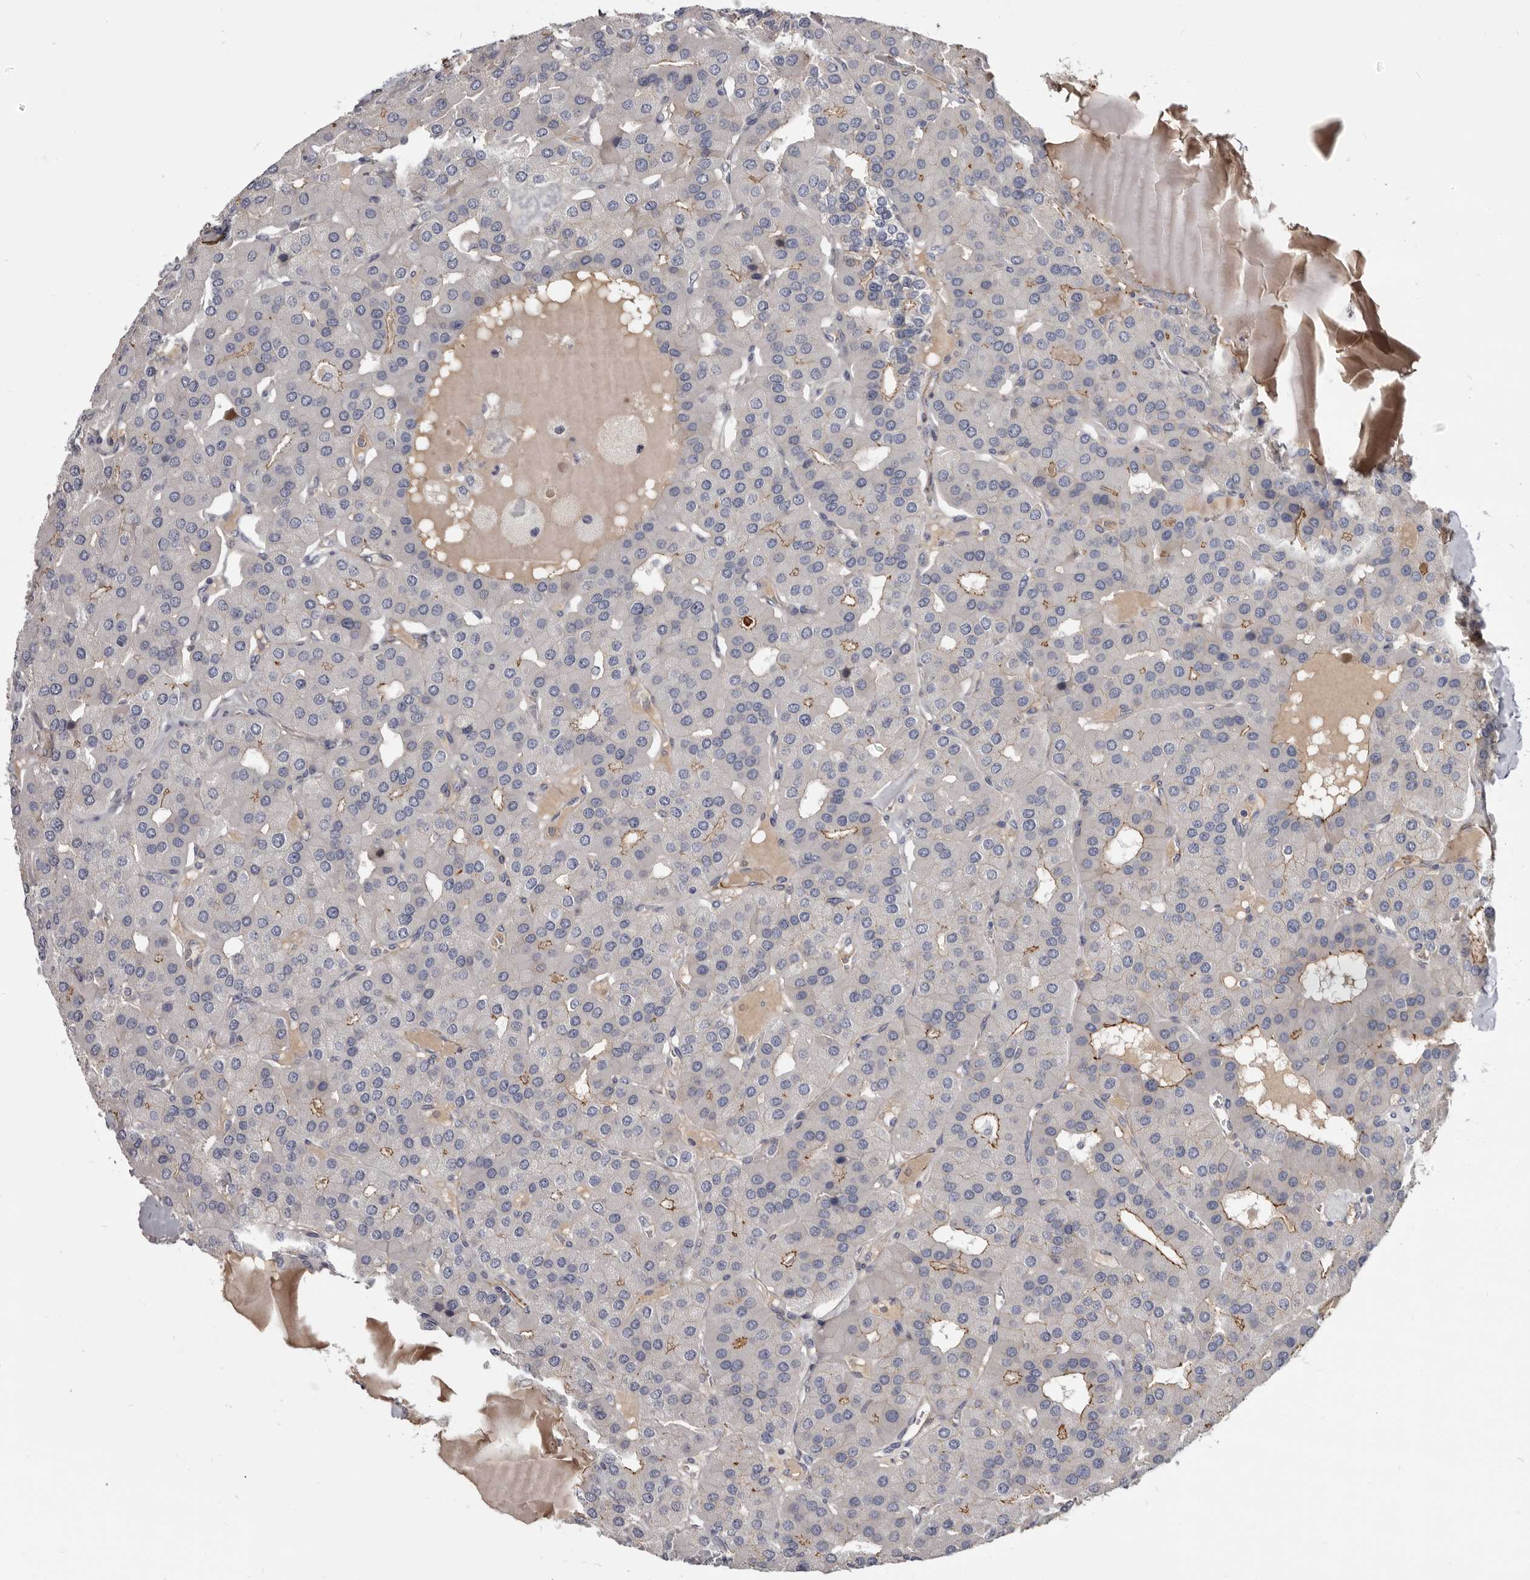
{"staining": {"intensity": "moderate", "quantity": "<25%", "location": "cytoplasmic/membranous"}, "tissue": "parathyroid gland", "cell_type": "Glandular cells", "image_type": "normal", "snomed": [{"axis": "morphology", "description": "Normal tissue, NOS"}, {"axis": "morphology", "description": "Adenoma, NOS"}, {"axis": "topography", "description": "Parathyroid gland"}], "caption": "High-power microscopy captured an immunohistochemistry (IHC) histopathology image of benign parathyroid gland, revealing moderate cytoplasmic/membranous expression in approximately <25% of glandular cells.", "gene": "CGN", "patient": {"sex": "female", "age": 86}}